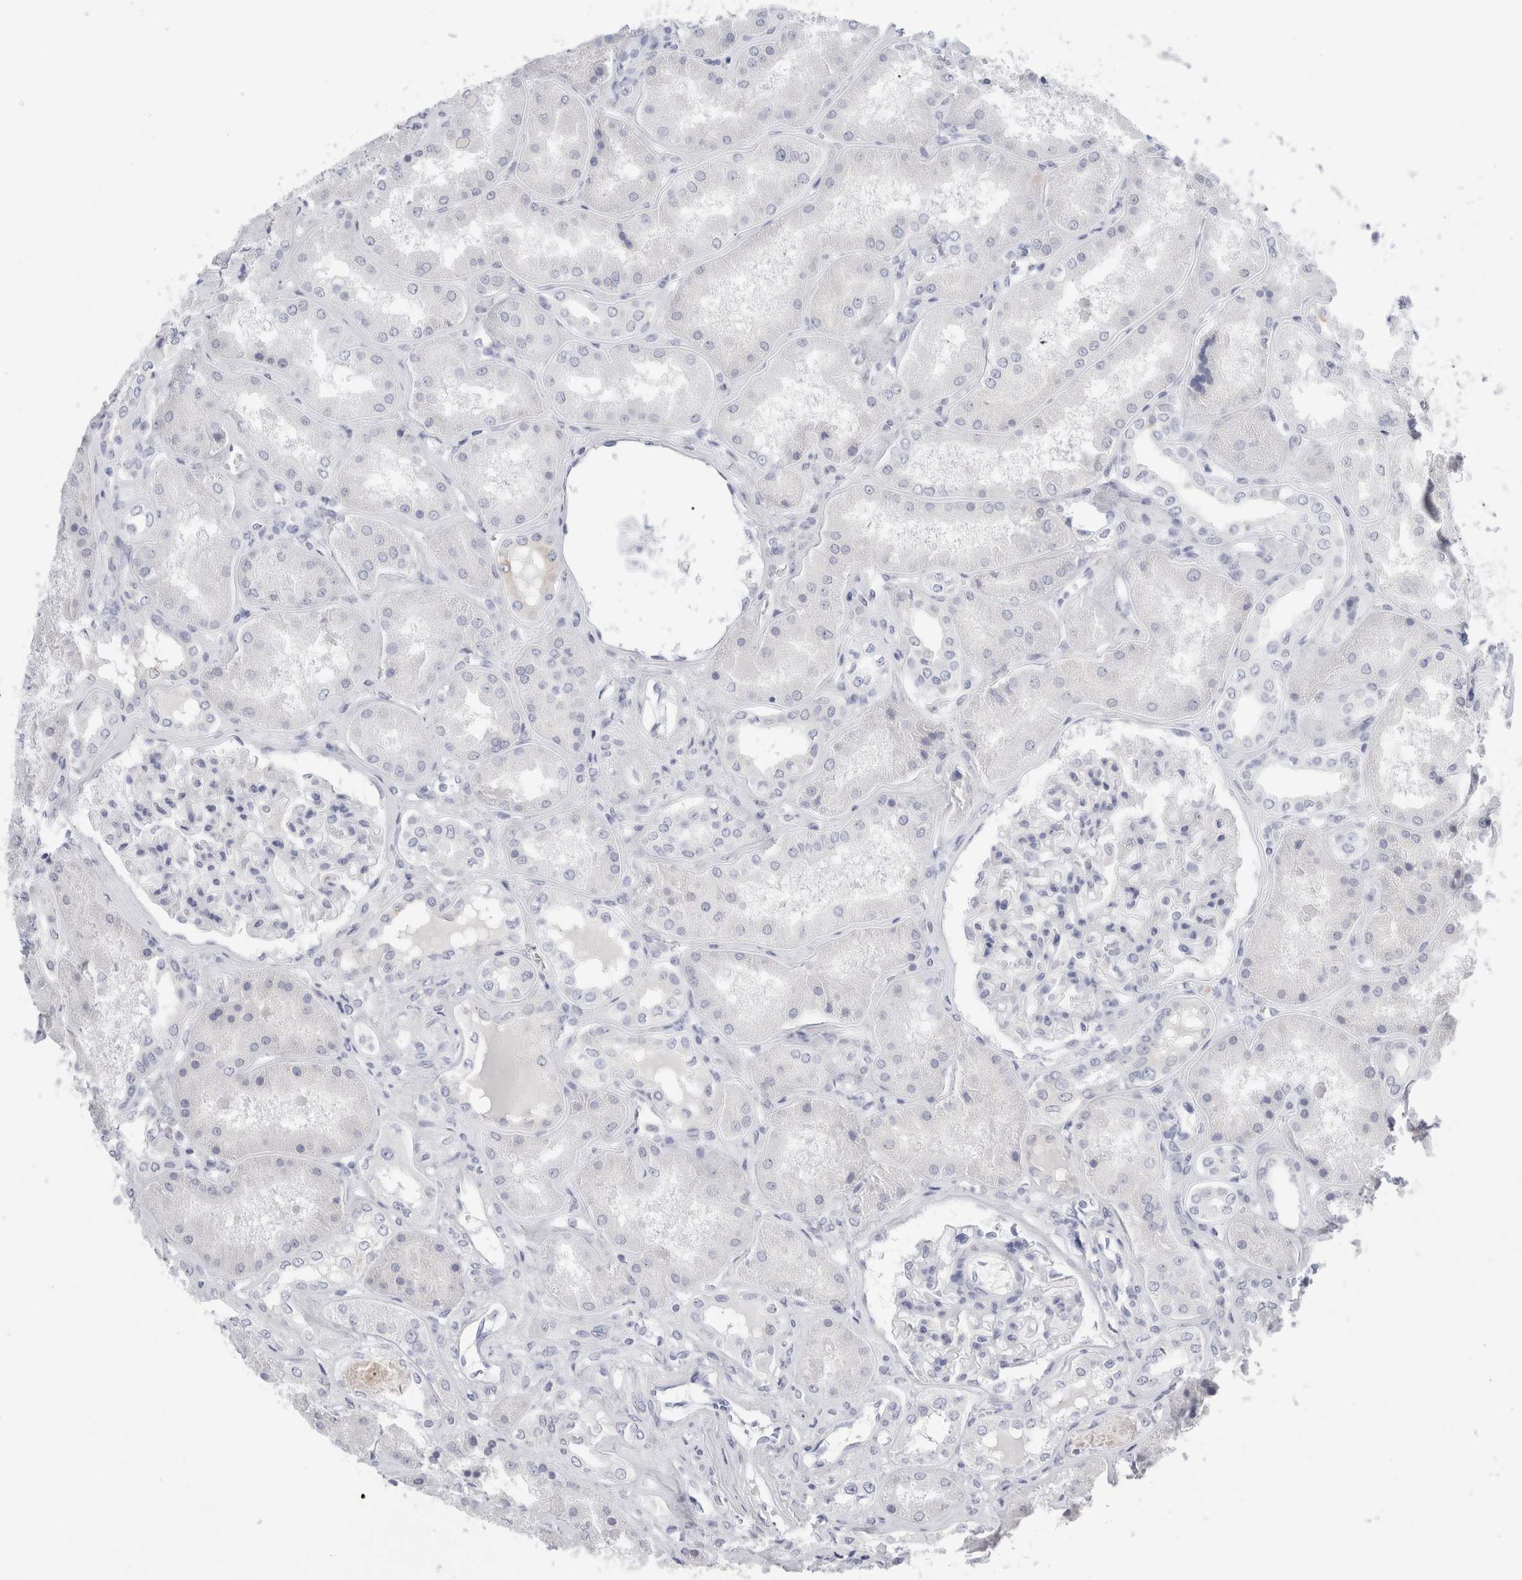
{"staining": {"intensity": "negative", "quantity": "none", "location": "none"}, "tissue": "kidney", "cell_type": "Cells in glomeruli", "image_type": "normal", "snomed": [{"axis": "morphology", "description": "Normal tissue, NOS"}, {"axis": "topography", "description": "Kidney"}], "caption": "Immunohistochemistry (IHC) micrograph of unremarkable kidney stained for a protein (brown), which displays no expression in cells in glomeruli. (DAB IHC, high magnification).", "gene": "MUC15", "patient": {"sex": "female", "age": 56}}